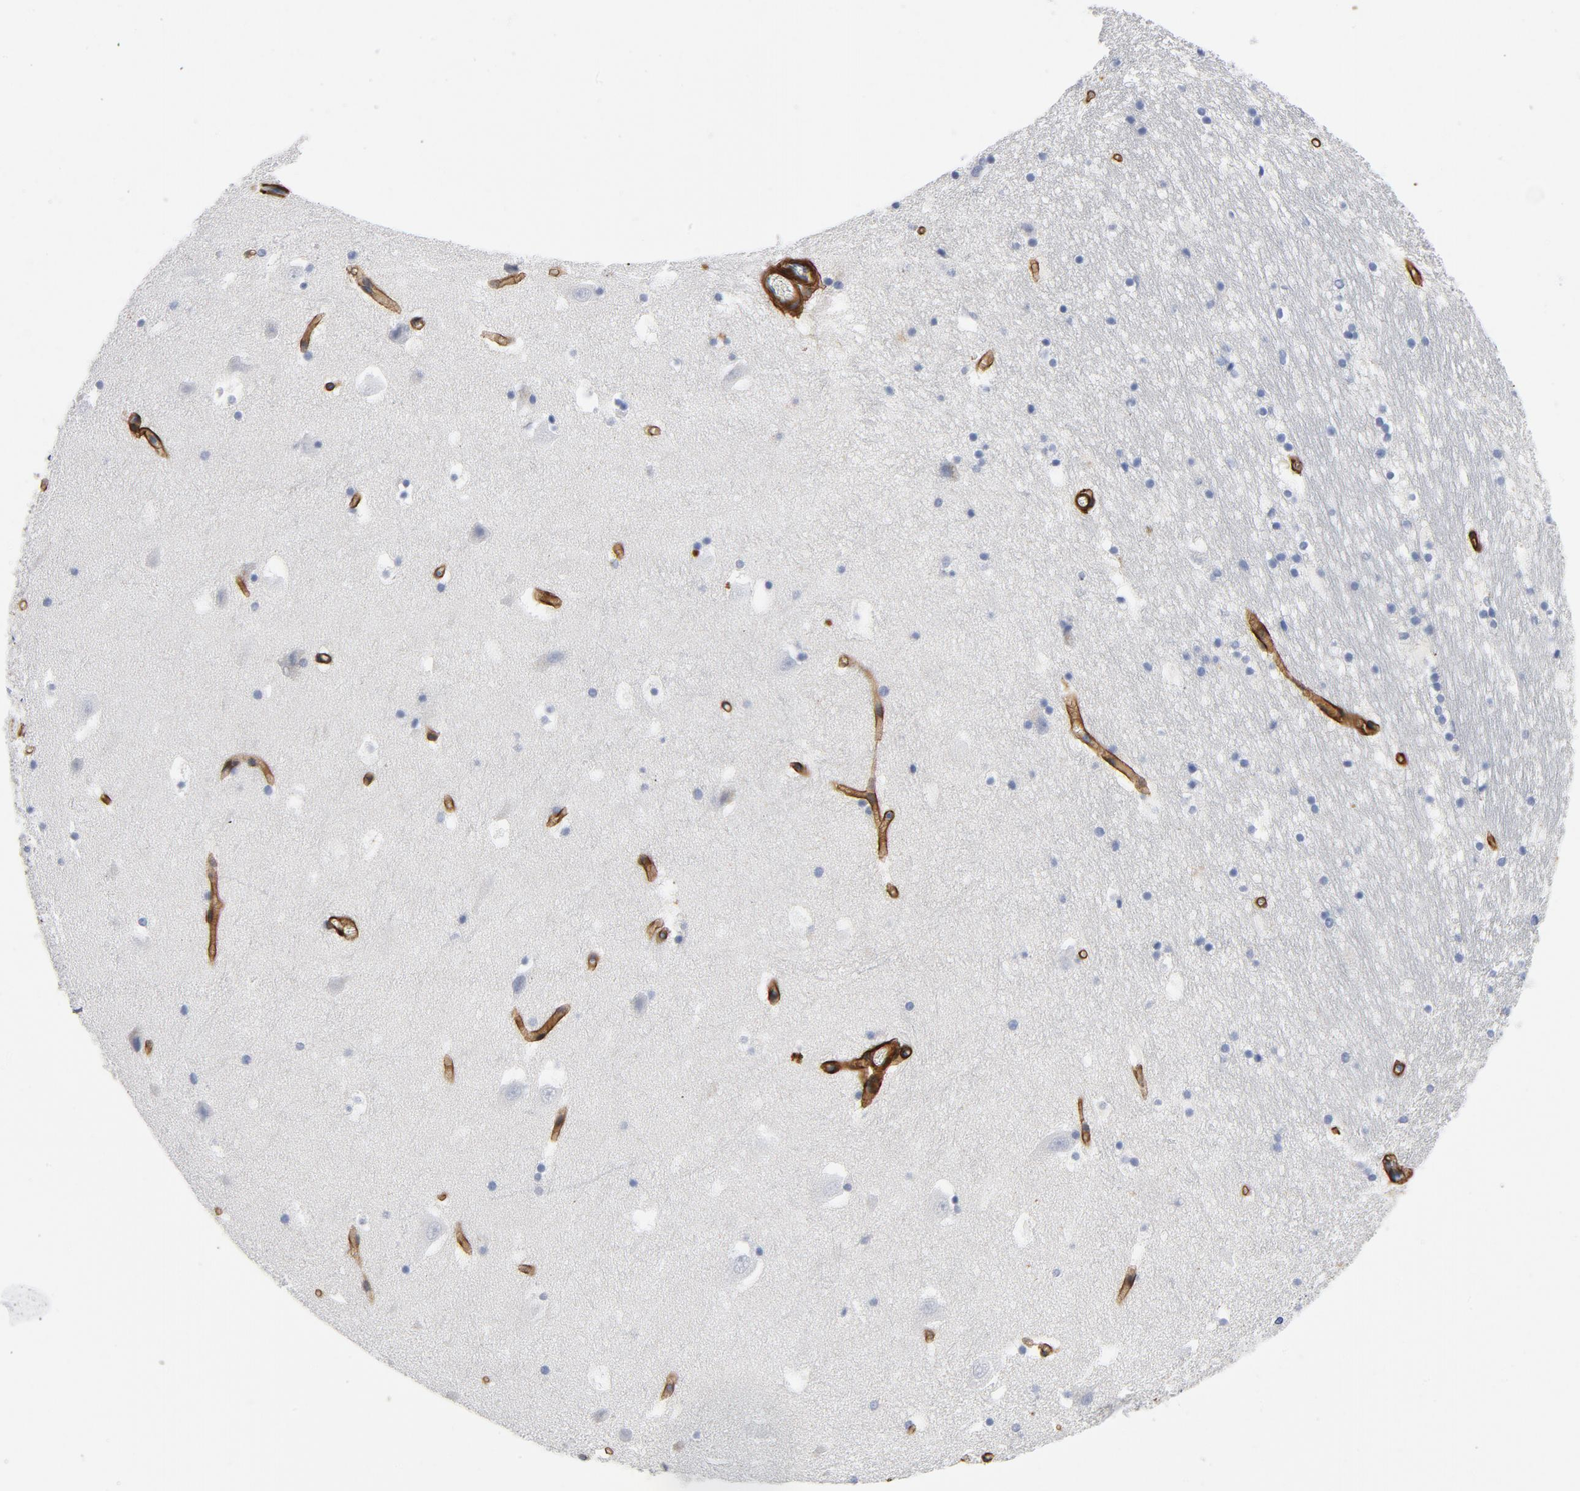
{"staining": {"intensity": "negative", "quantity": "none", "location": "none"}, "tissue": "hippocampus", "cell_type": "Glial cells", "image_type": "normal", "snomed": [{"axis": "morphology", "description": "Normal tissue, NOS"}, {"axis": "topography", "description": "Hippocampus"}], "caption": "Human hippocampus stained for a protein using immunohistochemistry shows no positivity in glial cells.", "gene": "LAMC1", "patient": {"sex": "male", "age": 45}}